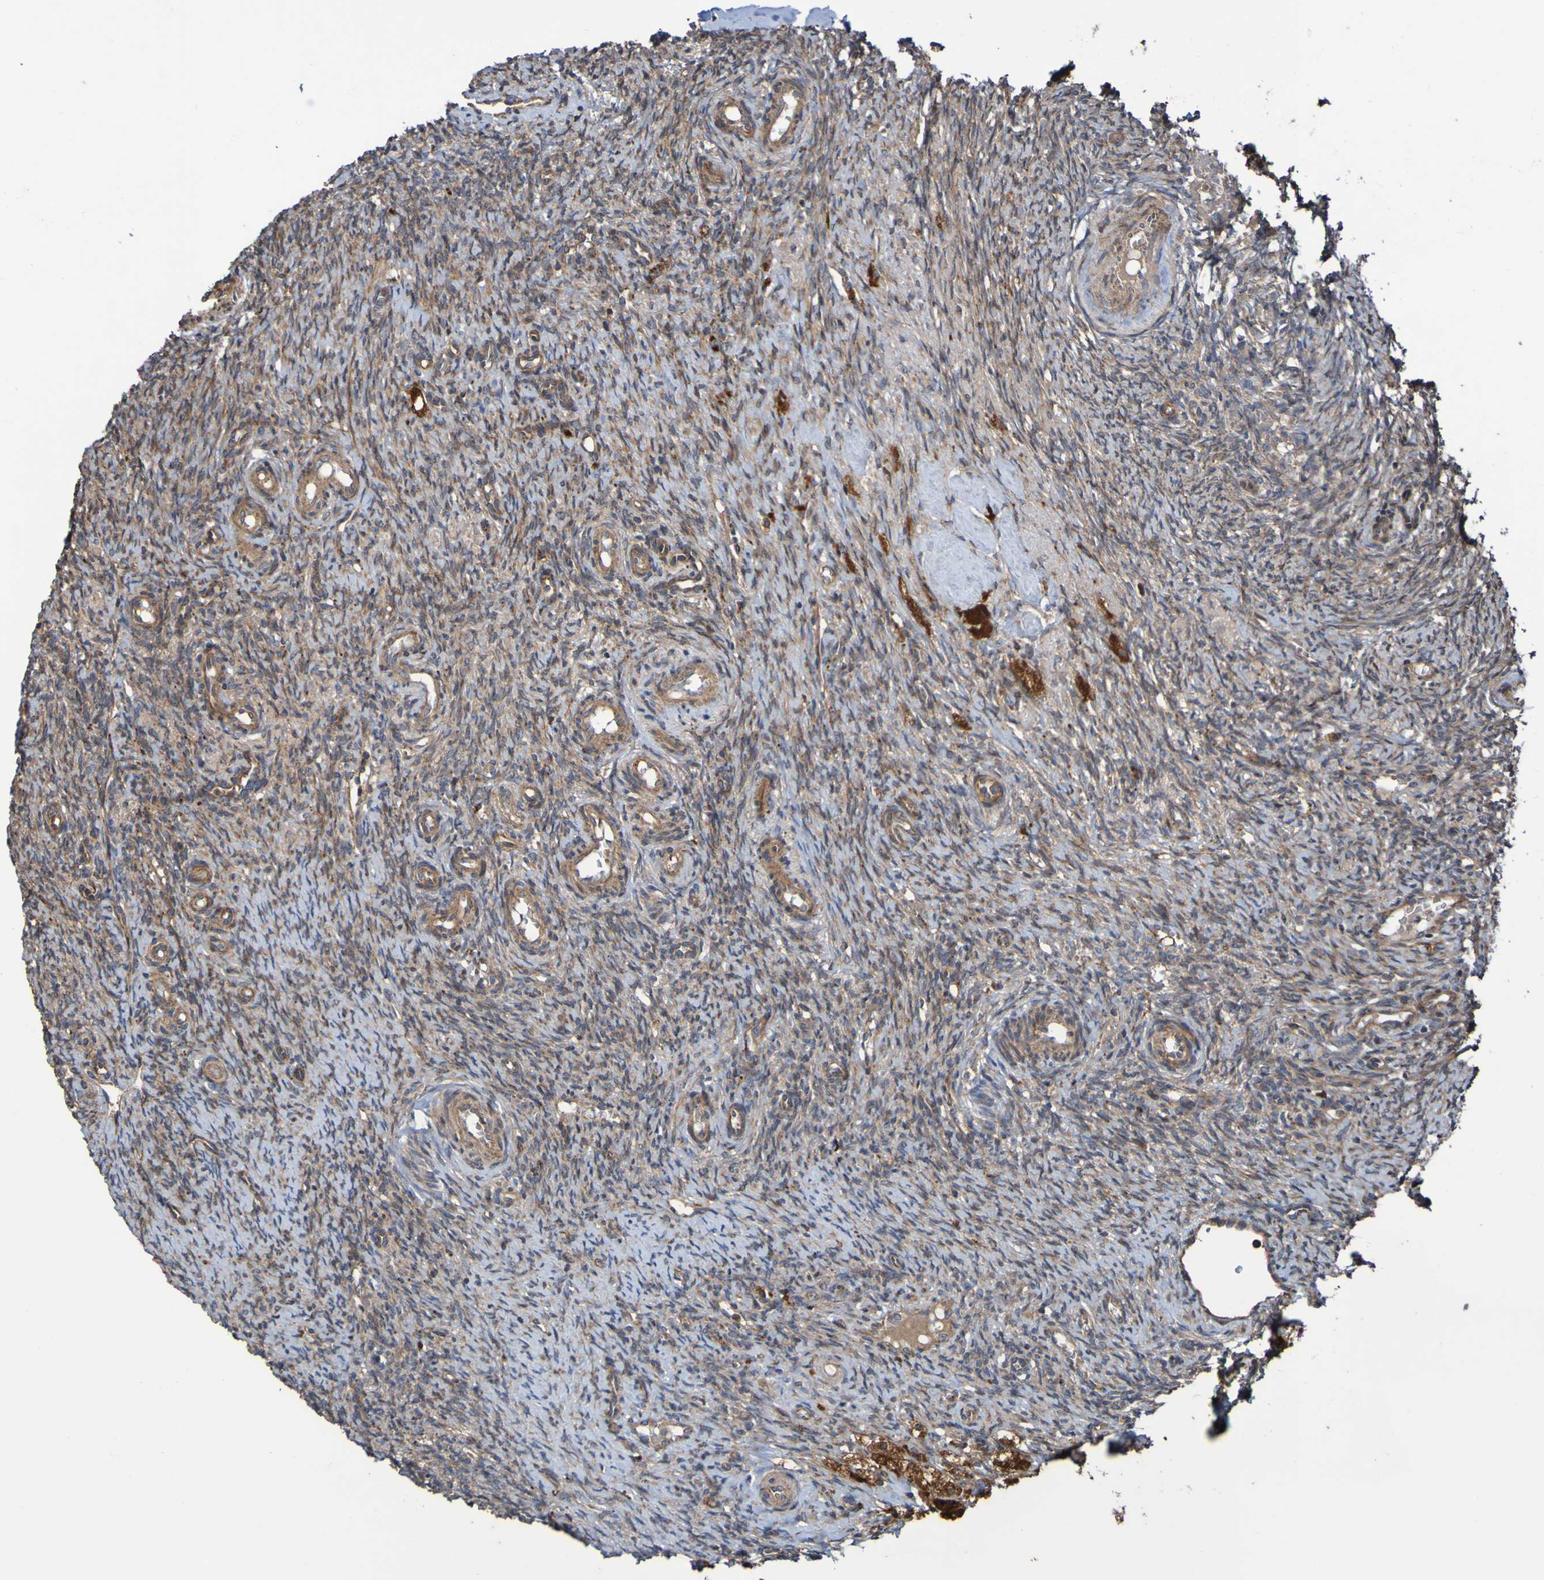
{"staining": {"intensity": "moderate", "quantity": ">75%", "location": "cytoplasmic/membranous"}, "tissue": "ovary", "cell_type": "Follicle cells", "image_type": "normal", "snomed": [{"axis": "morphology", "description": "Normal tissue, NOS"}, {"axis": "topography", "description": "Ovary"}], "caption": "DAB immunohistochemical staining of unremarkable ovary shows moderate cytoplasmic/membranous protein positivity in about >75% of follicle cells.", "gene": "UCN", "patient": {"sex": "female", "age": 41}}